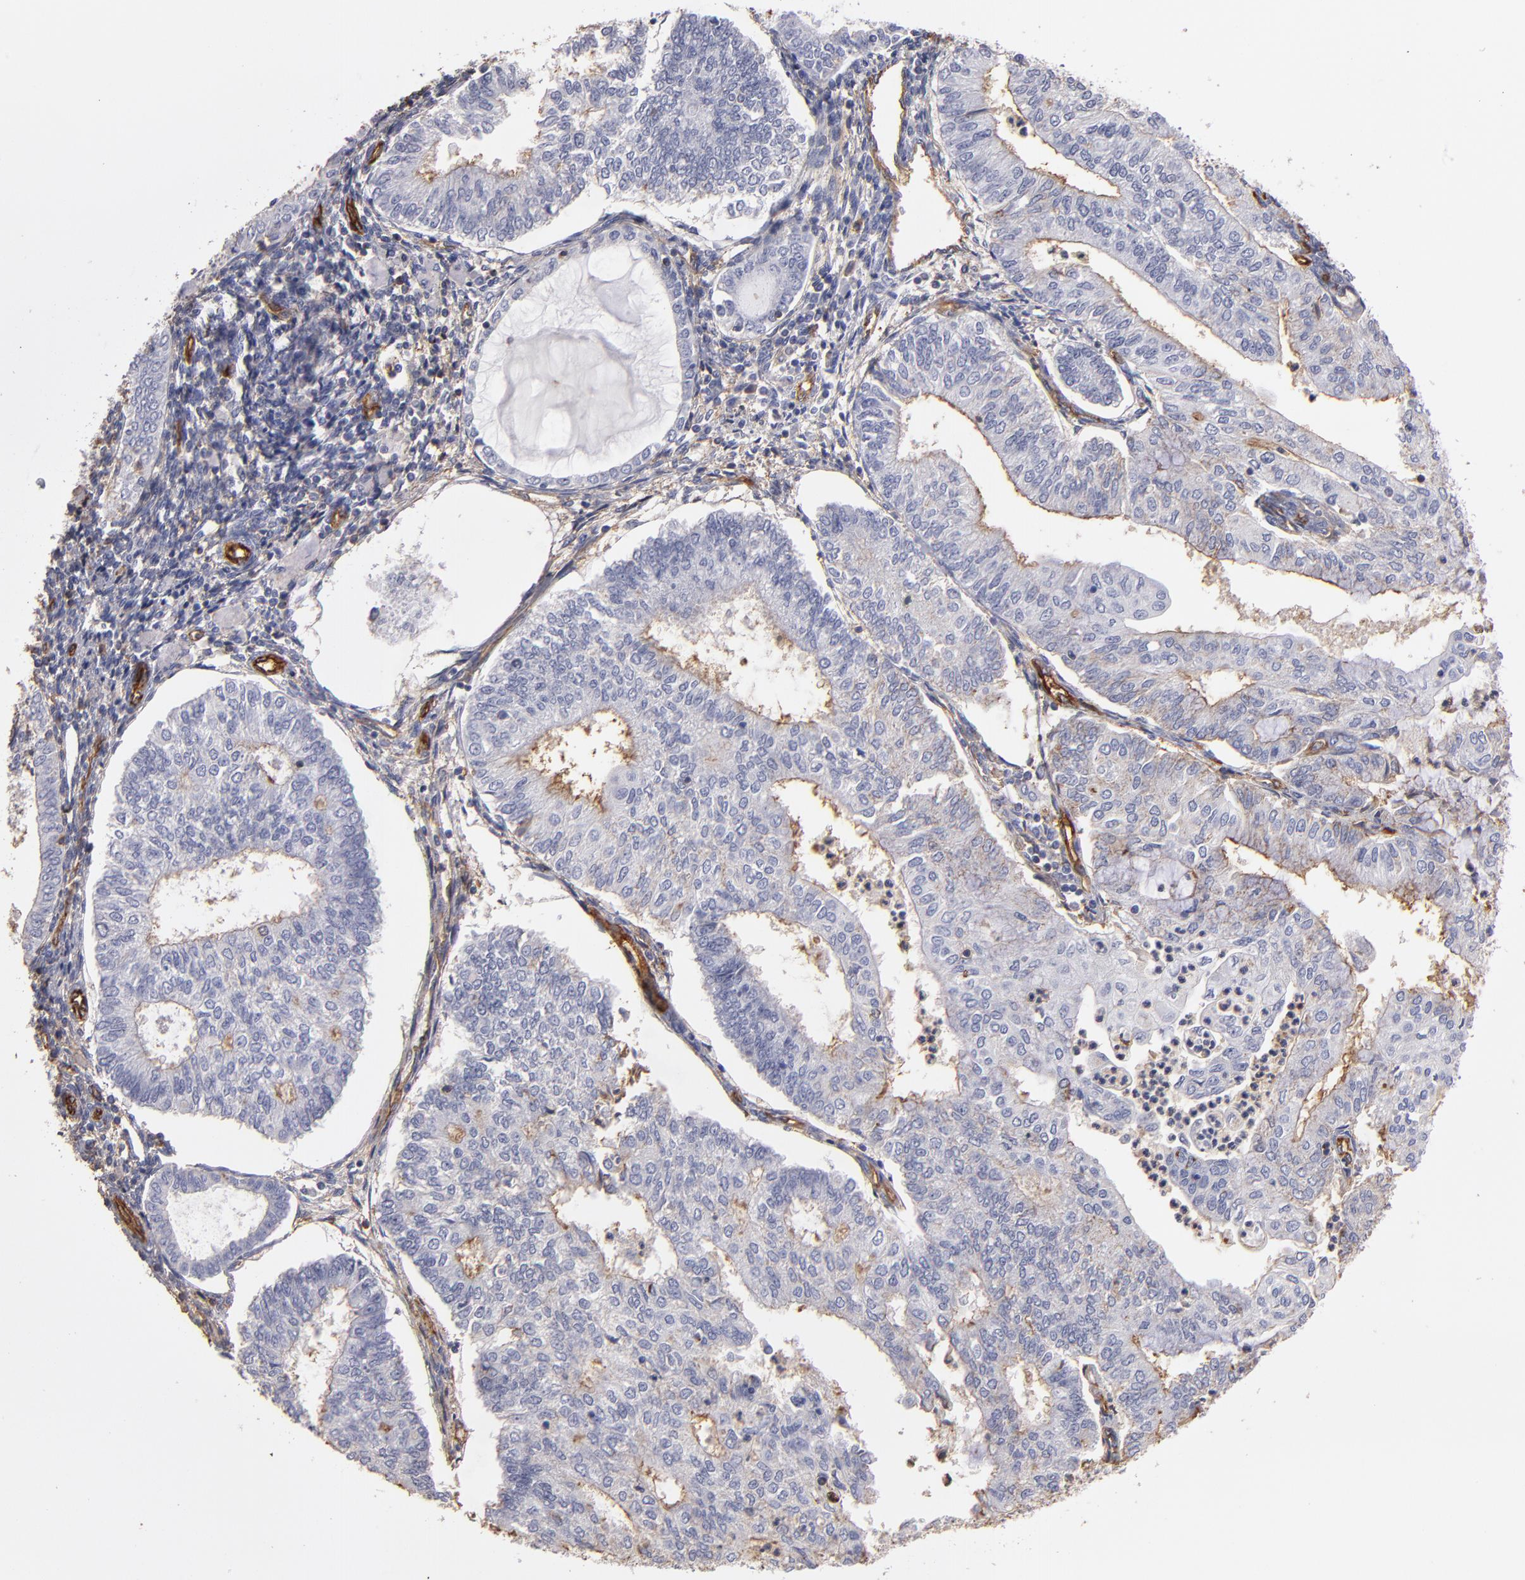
{"staining": {"intensity": "weak", "quantity": "25%-75%", "location": "cytoplasmic/membranous"}, "tissue": "endometrial cancer", "cell_type": "Tumor cells", "image_type": "cancer", "snomed": [{"axis": "morphology", "description": "Adenocarcinoma, NOS"}, {"axis": "topography", "description": "Endometrium"}], "caption": "Immunohistochemistry micrograph of neoplastic tissue: endometrial cancer (adenocarcinoma) stained using immunohistochemistry (IHC) exhibits low levels of weak protein expression localized specifically in the cytoplasmic/membranous of tumor cells, appearing as a cytoplasmic/membranous brown color.", "gene": "ABCB1", "patient": {"sex": "female", "age": 59}}